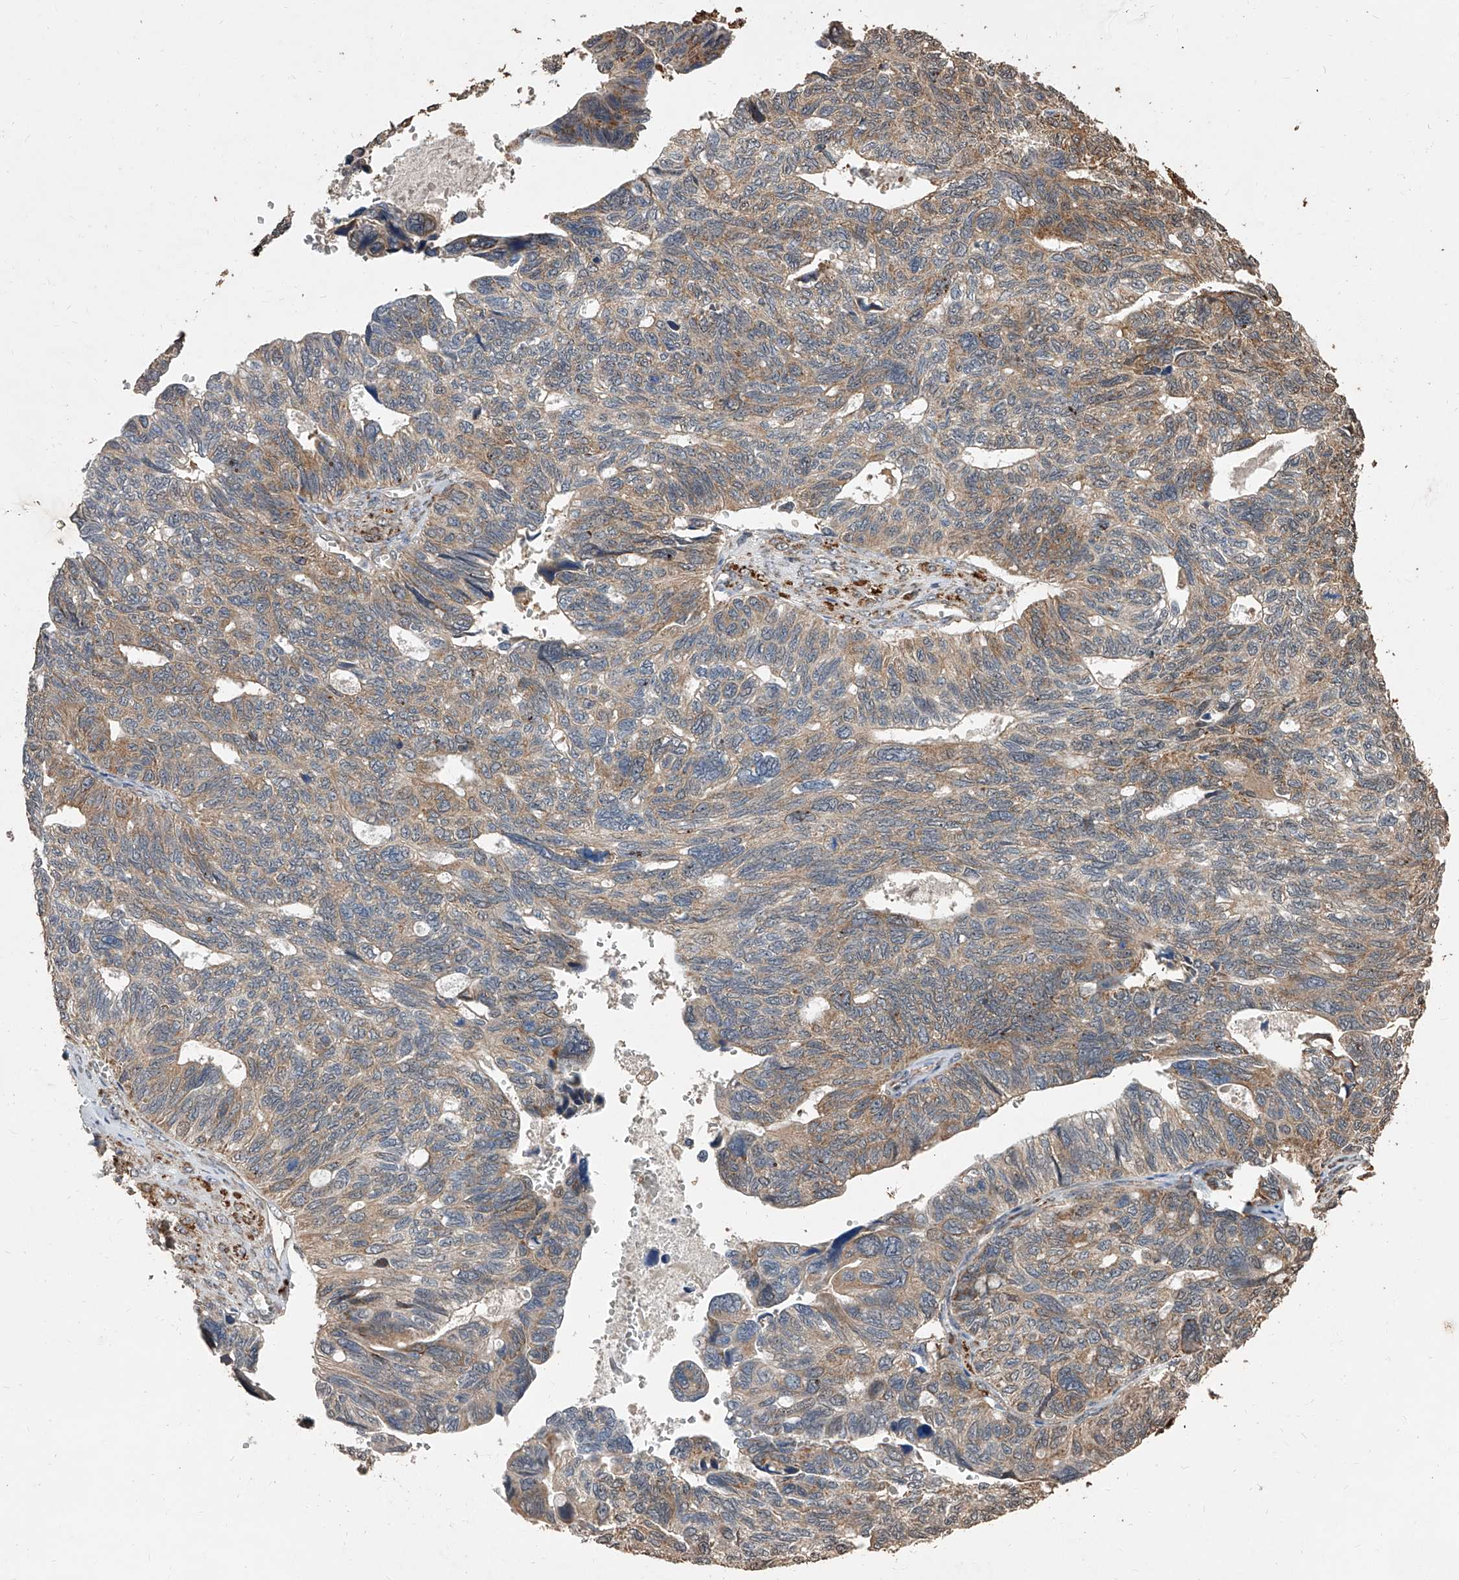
{"staining": {"intensity": "weak", "quantity": ">75%", "location": "cytoplasmic/membranous"}, "tissue": "ovarian cancer", "cell_type": "Tumor cells", "image_type": "cancer", "snomed": [{"axis": "morphology", "description": "Cystadenocarcinoma, serous, NOS"}, {"axis": "topography", "description": "Ovary"}], "caption": "IHC staining of ovarian serous cystadenocarcinoma, which demonstrates low levels of weak cytoplasmic/membranous expression in about >75% of tumor cells indicating weak cytoplasmic/membranous protein expression. The staining was performed using DAB (3,3'-diaminobenzidine) (brown) for protein detection and nuclei were counterstained in hematoxylin (blue).", "gene": "LTV1", "patient": {"sex": "female", "age": 79}}